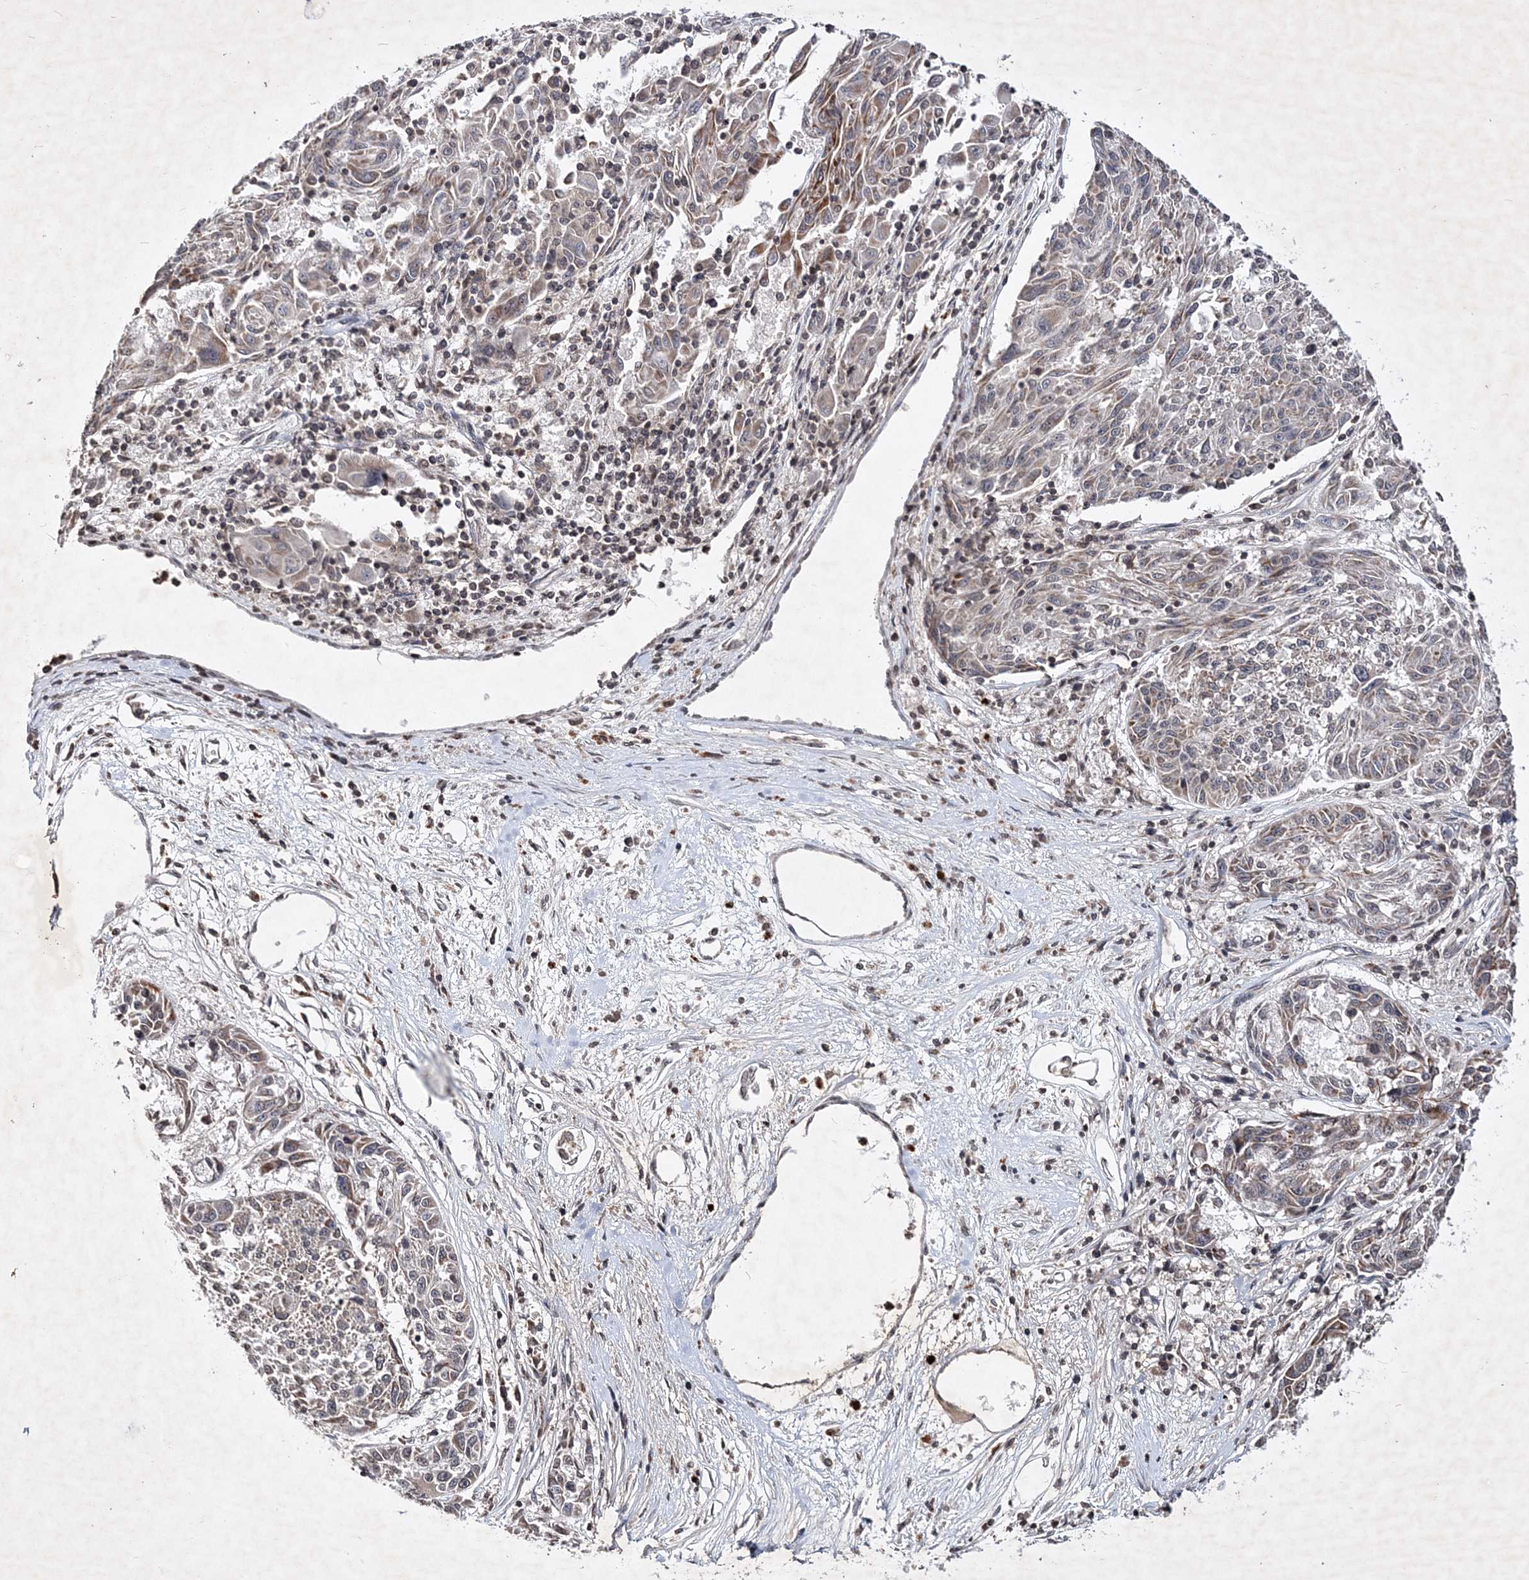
{"staining": {"intensity": "moderate", "quantity": ">75%", "location": "cytoplasmic/membranous"}, "tissue": "melanoma", "cell_type": "Tumor cells", "image_type": "cancer", "snomed": [{"axis": "morphology", "description": "Malignant melanoma, NOS"}, {"axis": "topography", "description": "Skin"}], "caption": "The micrograph demonstrates immunohistochemical staining of melanoma. There is moderate cytoplasmic/membranous positivity is identified in about >75% of tumor cells. The staining is performed using DAB brown chromogen to label protein expression. The nuclei are counter-stained blue using hematoxylin.", "gene": "SOWAHB", "patient": {"sex": "male", "age": 53}}